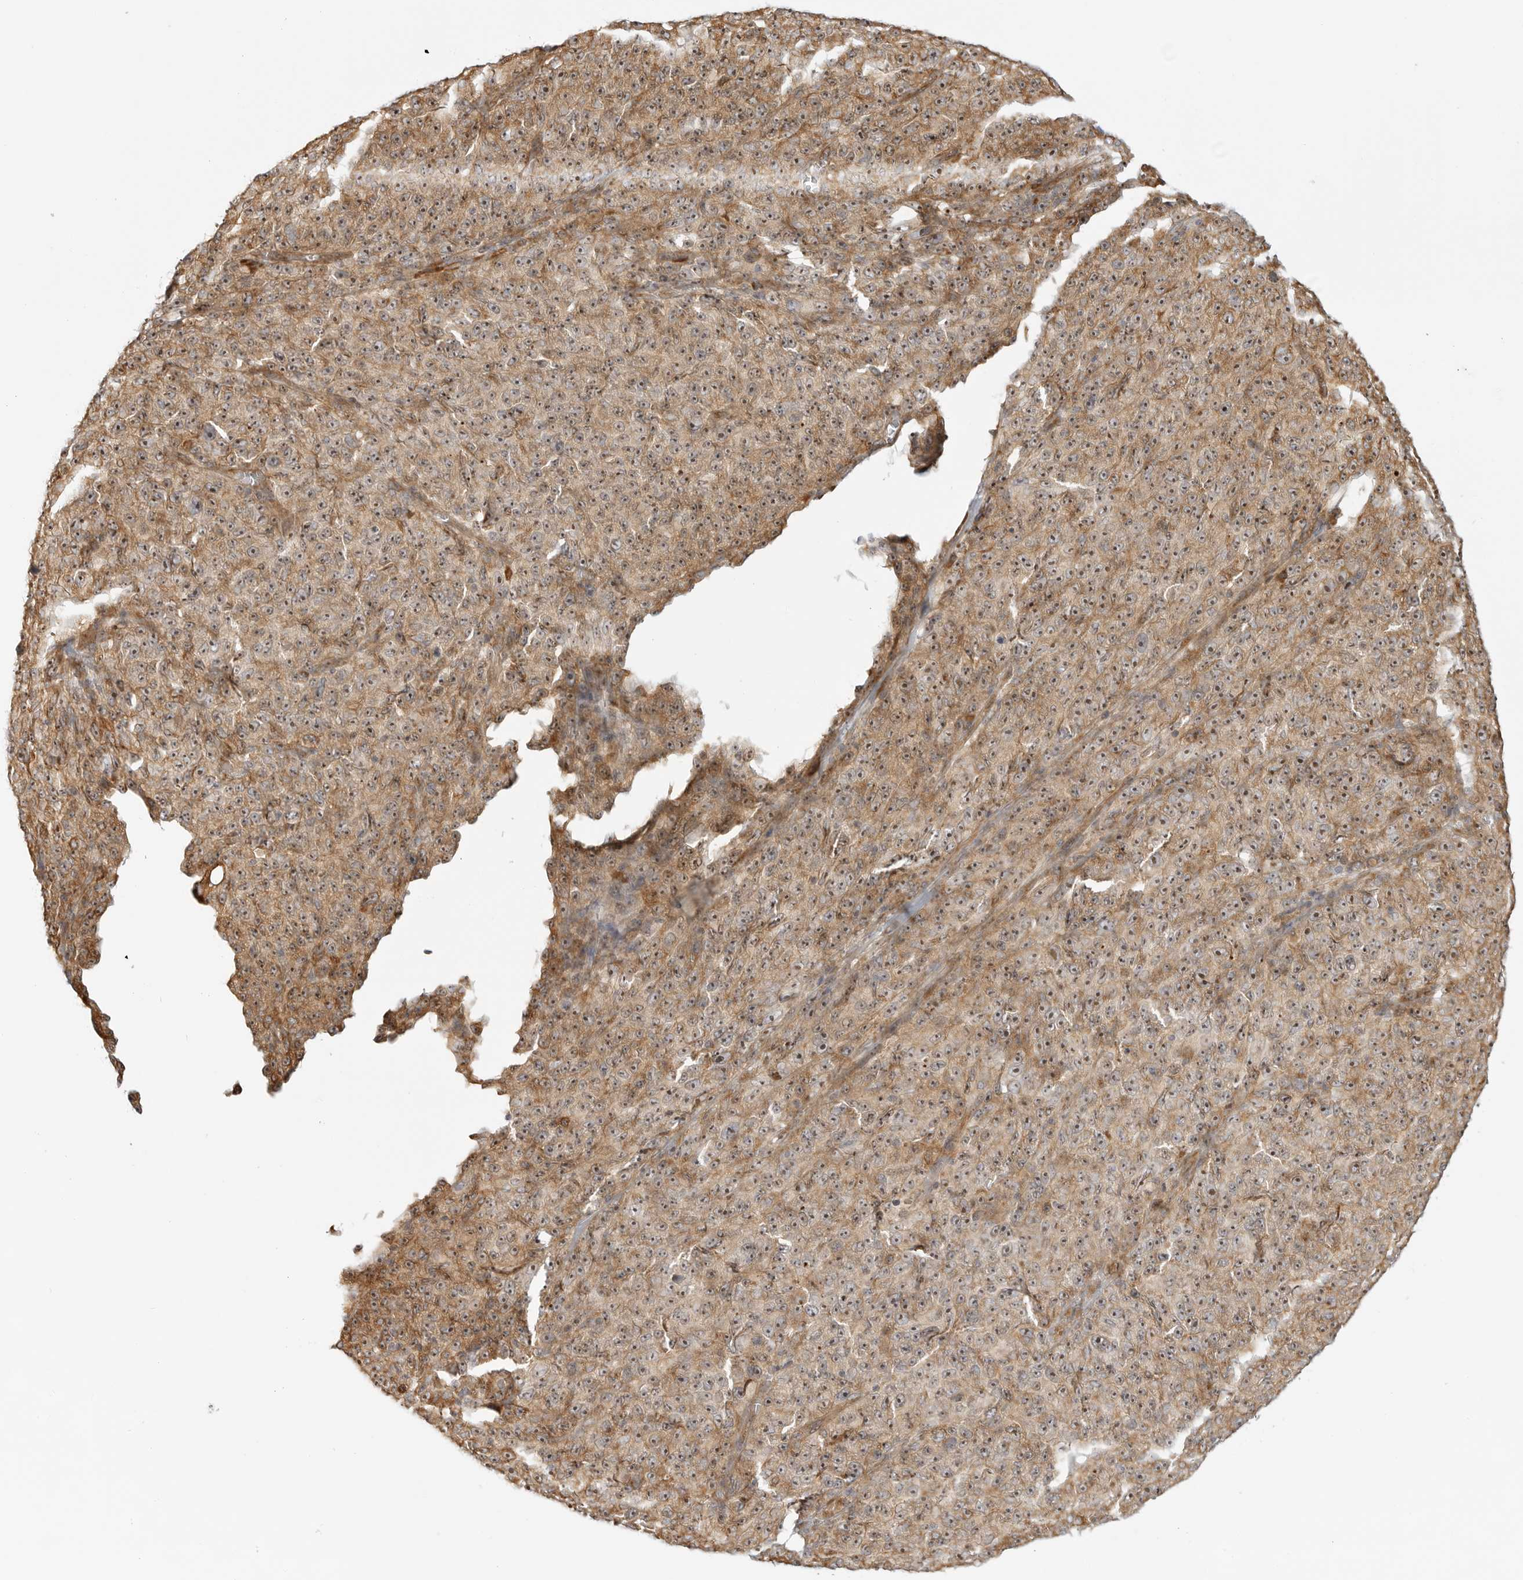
{"staining": {"intensity": "moderate", "quantity": ">75%", "location": "nuclear"}, "tissue": "melanoma", "cell_type": "Tumor cells", "image_type": "cancer", "snomed": [{"axis": "morphology", "description": "Malignant melanoma, NOS"}, {"axis": "topography", "description": "Skin"}], "caption": "Immunohistochemical staining of melanoma shows medium levels of moderate nuclear protein positivity in about >75% of tumor cells.", "gene": "DSCC1", "patient": {"sex": "female", "age": 82}}